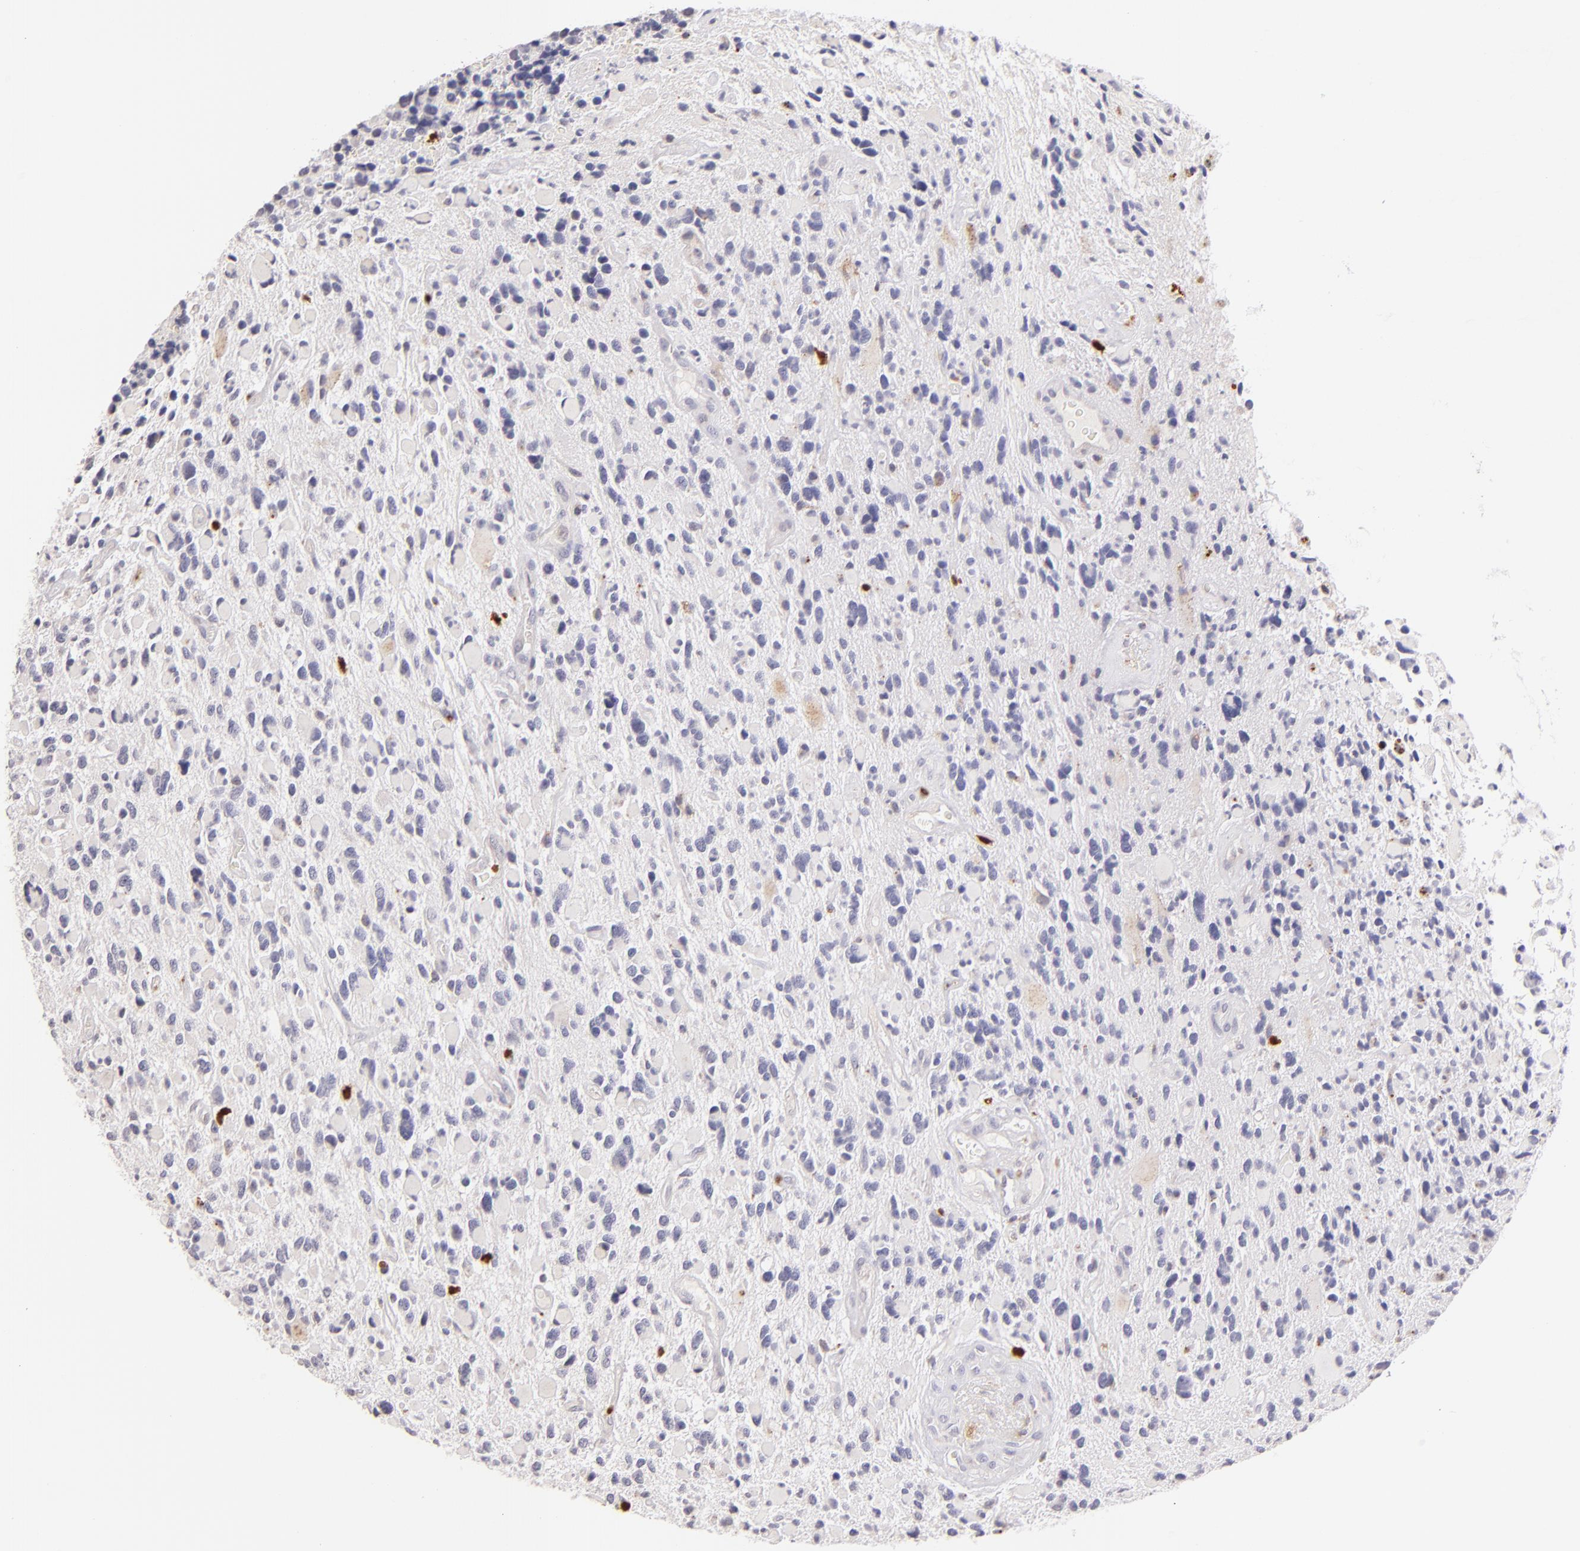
{"staining": {"intensity": "negative", "quantity": "none", "location": "none"}, "tissue": "glioma", "cell_type": "Tumor cells", "image_type": "cancer", "snomed": [{"axis": "morphology", "description": "Glioma, malignant, High grade"}, {"axis": "topography", "description": "Brain"}], "caption": "An immunohistochemistry histopathology image of malignant glioma (high-grade) is shown. There is no staining in tumor cells of malignant glioma (high-grade).", "gene": "ZAP70", "patient": {"sex": "female", "age": 37}}